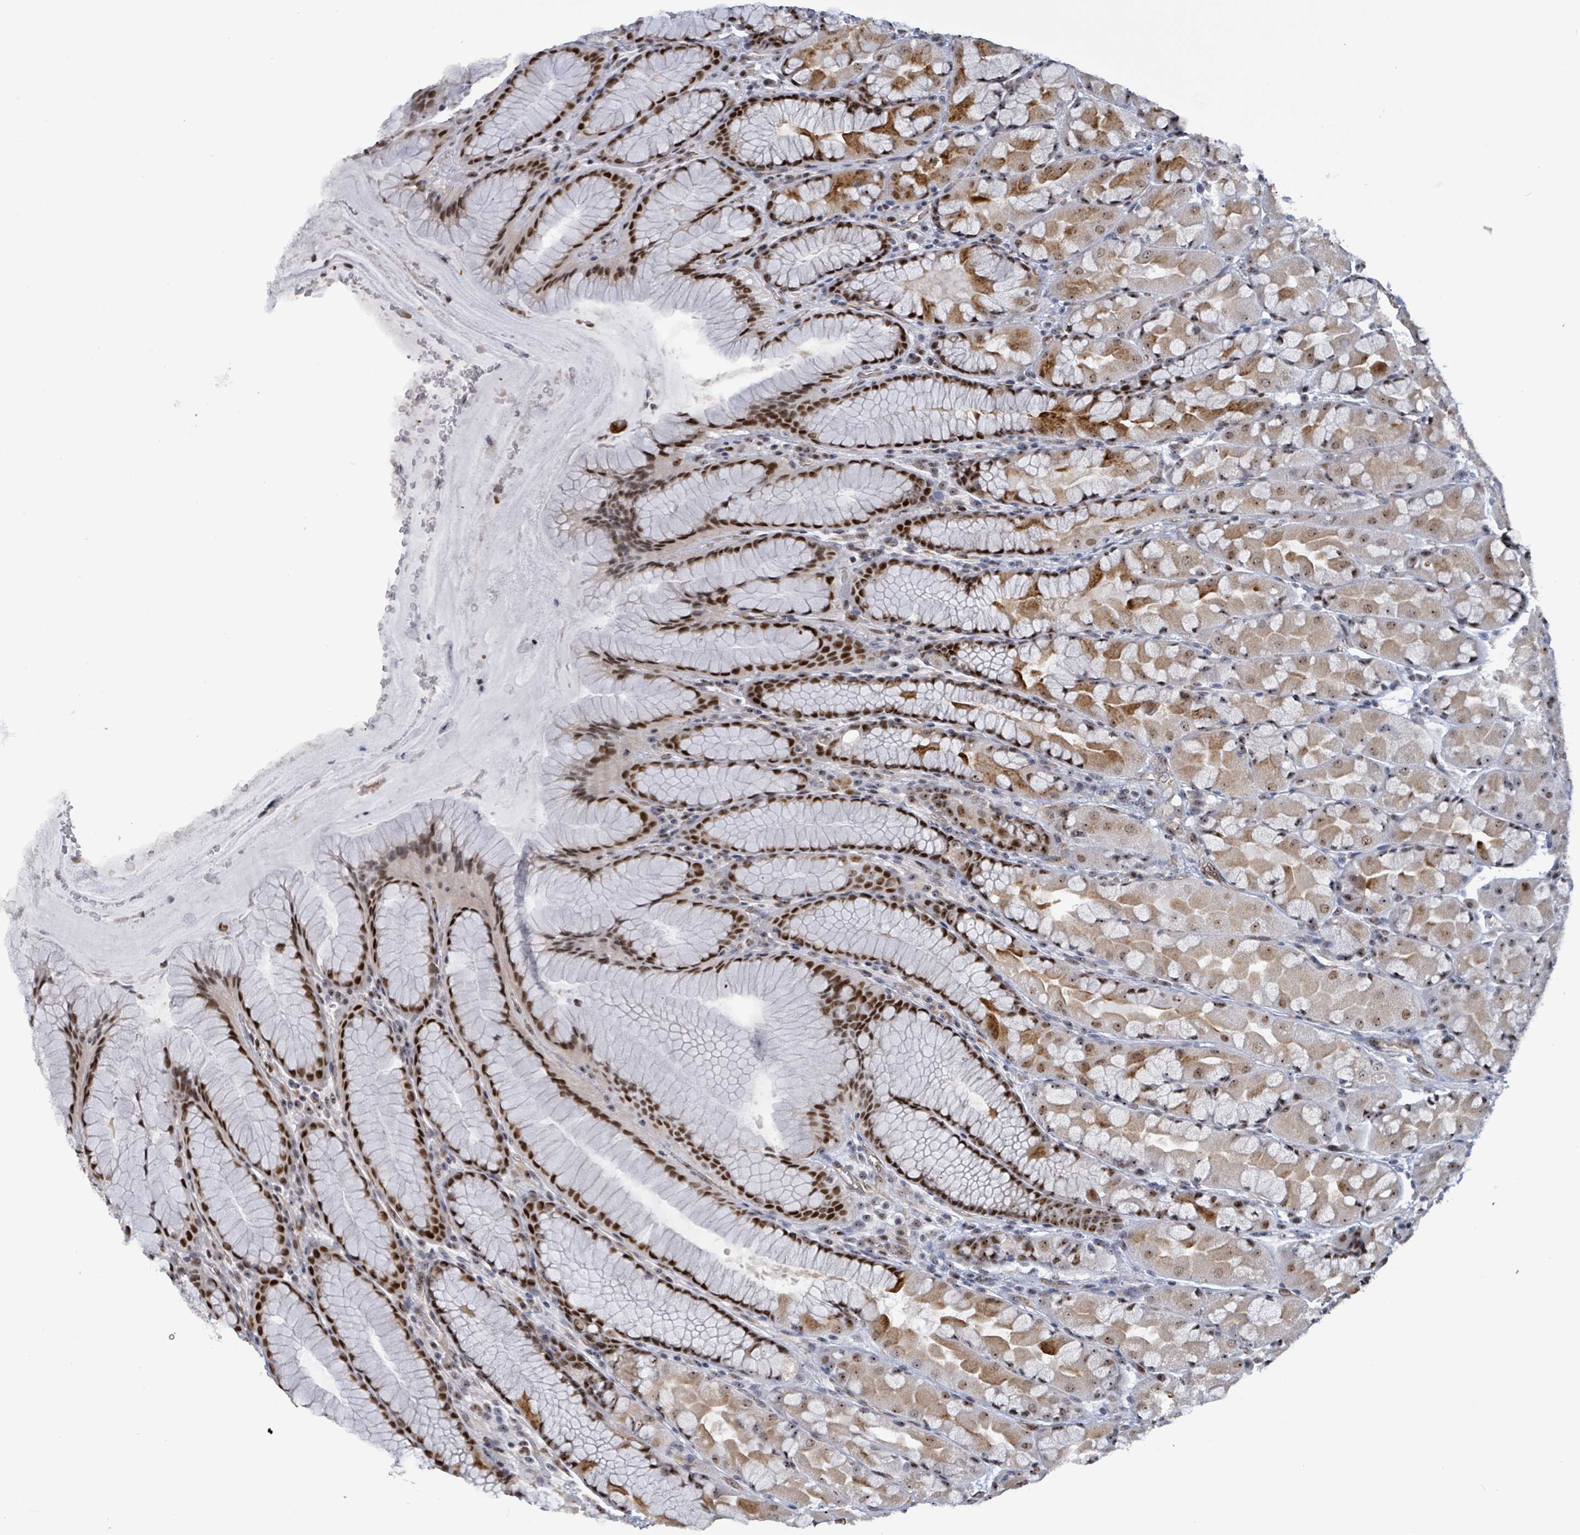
{"staining": {"intensity": "strong", "quantity": ">75%", "location": "cytoplasmic/membranous,nuclear"}, "tissue": "stomach", "cell_type": "Glandular cells", "image_type": "normal", "snomed": [{"axis": "morphology", "description": "Normal tissue, NOS"}, {"axis": "topography", "description": "Stomach"}], "caption": "This histopathology image shows IHC staining of benign human stomach, with high strong cytoplasmic/membranous,nuclear expression in approximately >75% of glandular cells.", "gene": "RRN3", "patient": {"sex": "male", "age": 57}}